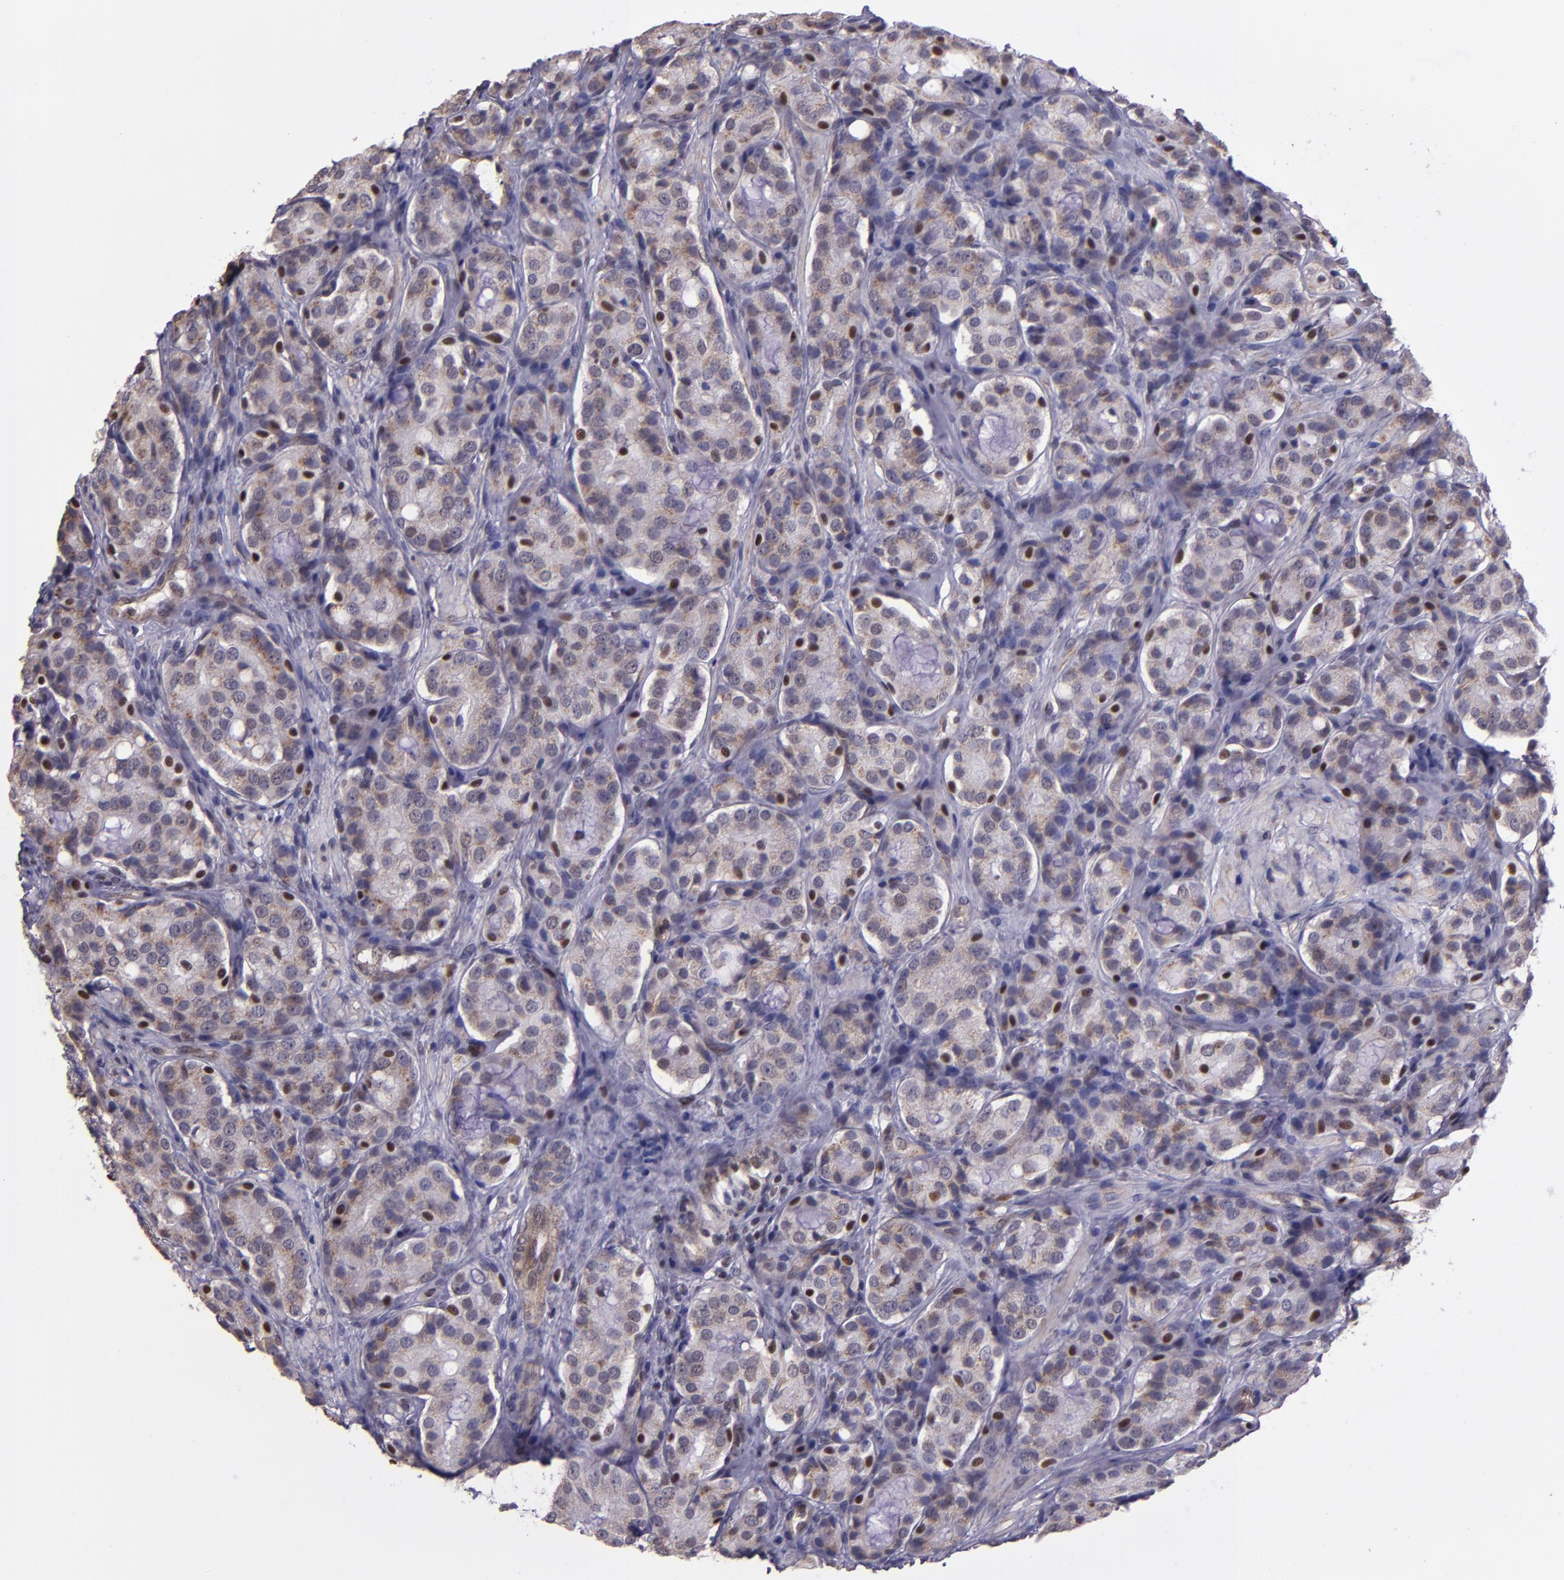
{"staining": {"intensity": "weak", "quantity": ">75%", "location": "cytoplasmic/membranous"}, "tissue": "prostate cancer", "cell_type": "Tumor cells", "image_type": "cancer", "snomed": [{"axis": "morphology", "description": "Adenocarcinoma, High grade"}, {"axis": "topography", "description": "Prostate"}], "caption": "Weak cytoplasmic/membranous expression is identified in about >75% of tumor cells in prostate cancer.", "gene": "ELF1", "patient": {"sex": "male", "age": 72}}